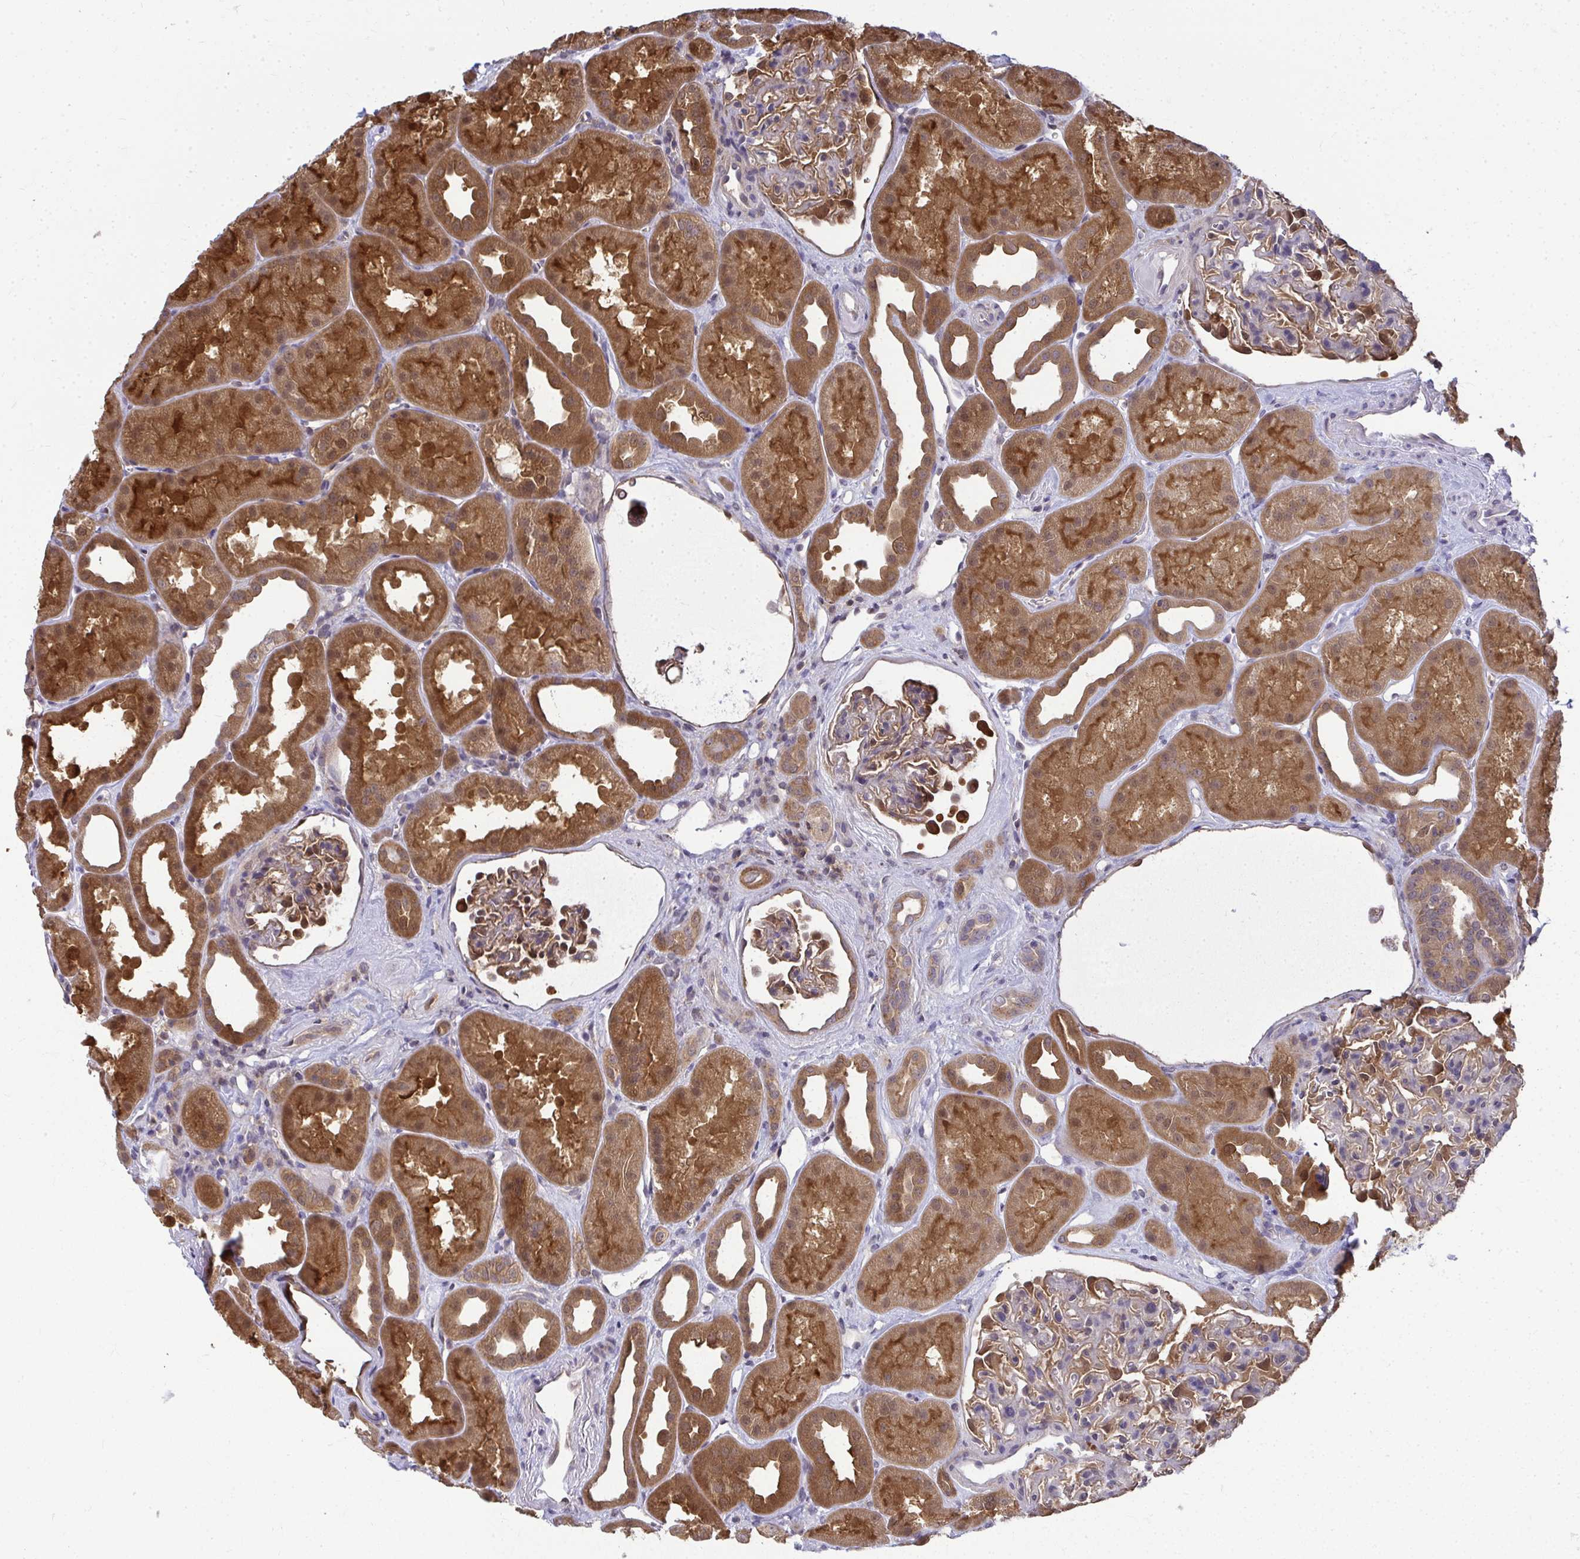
{"staining": {"intensity": "moderate", "quantity": "25%-75%", "location": "cytoplasmic/membranous"}, "tissue": "kidney", "cell_type": "Cells in glomeruli", "image_type": "normal", "snomed": [{"axis": "morphology", "description": "Normal tissue, NOS"}, {"axis": "topography", "description": "Kidney"}], "caption": "Protein expression by immunohistochemistry reveals moderate cytoplasmic/membranous positivity in about 25%-75% of cells in glomeruli in normal kidney.", "gene": "HDHD2", "patient": {"sex": "male", "age": 61}}